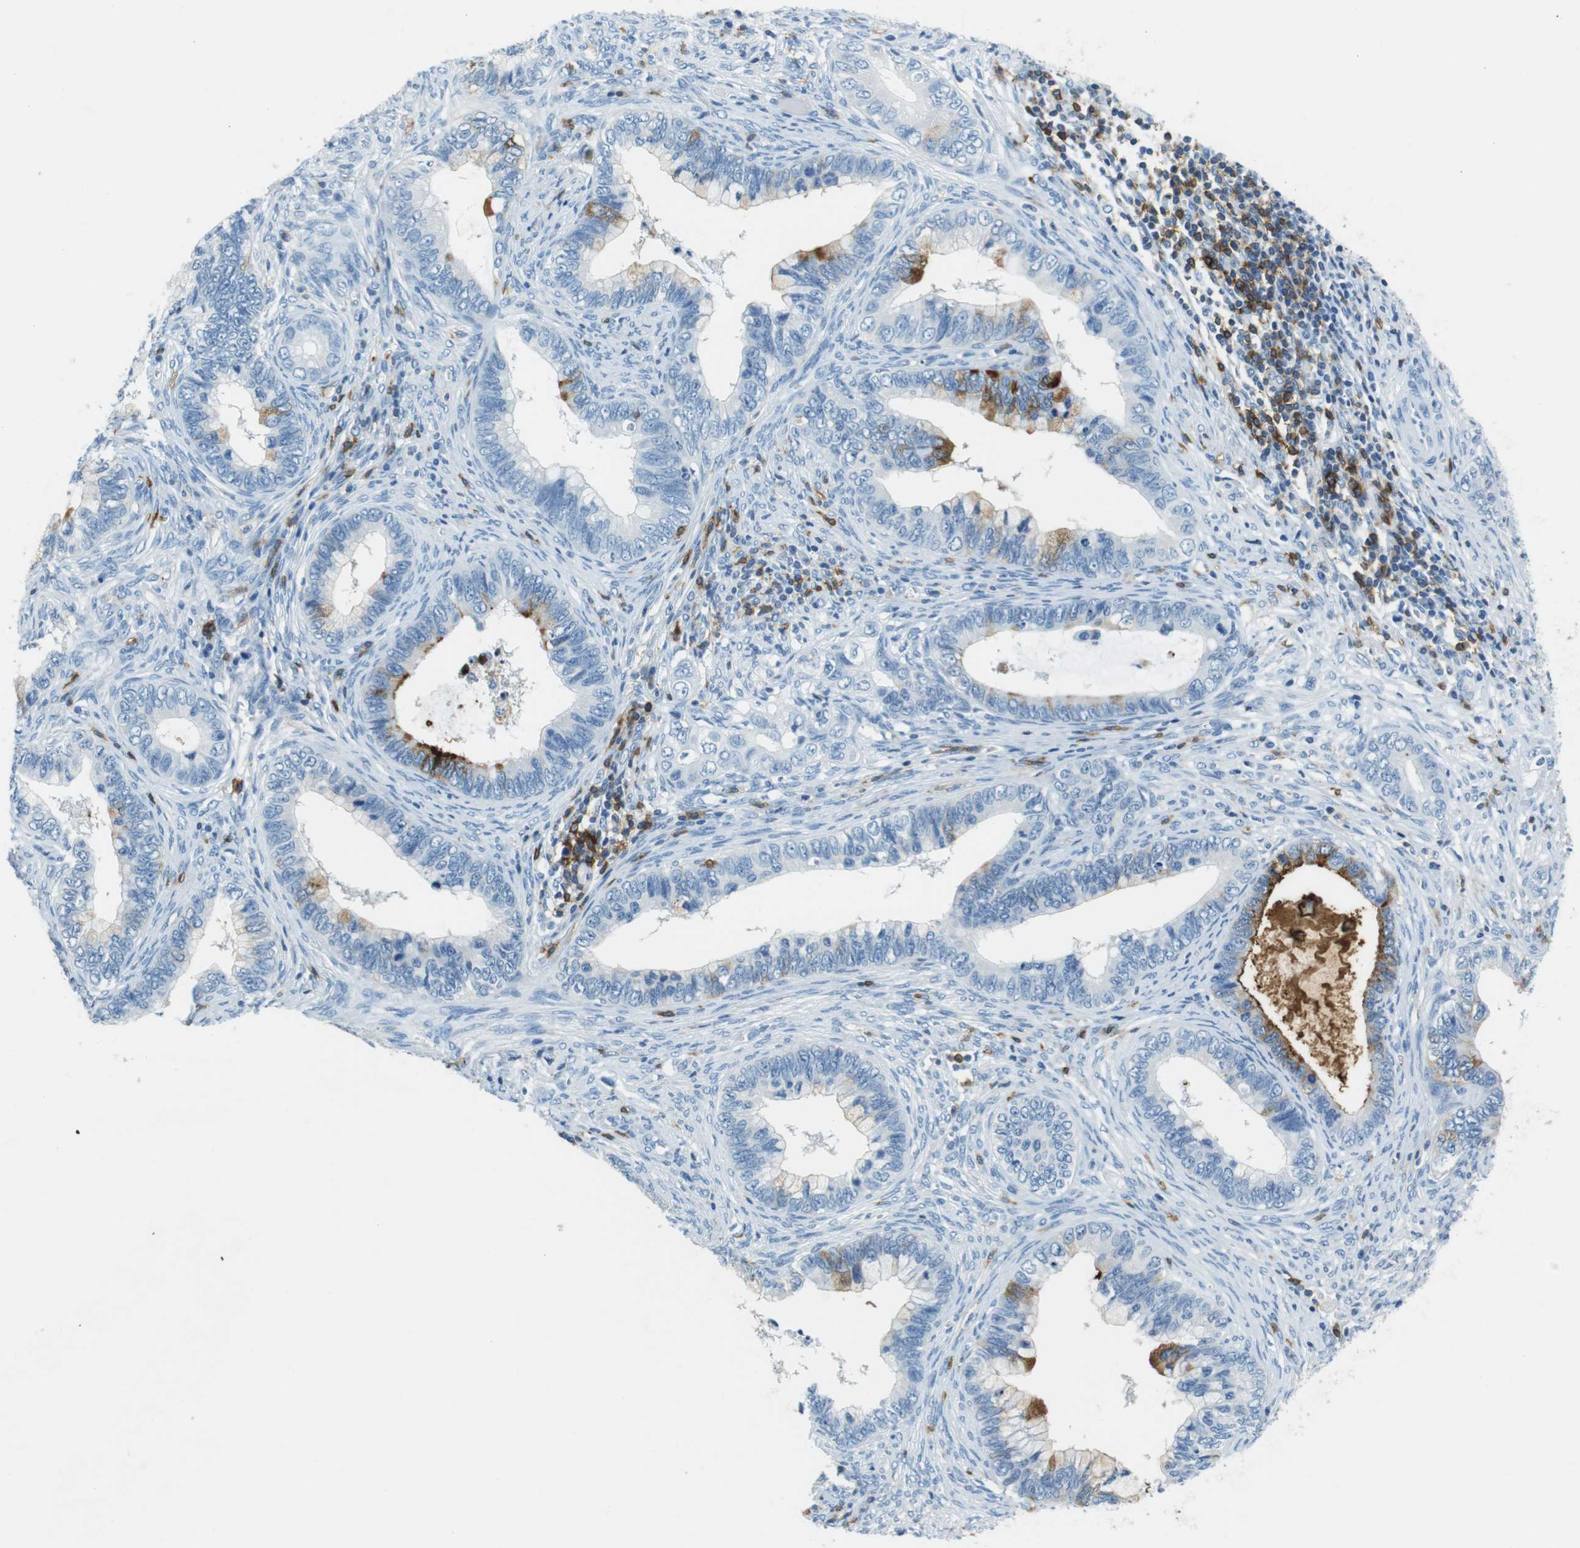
{"staining": {"intensity": "moderate", "quantity": "<25%", "location": "cytoplasmic/membranous"}, "tissue": "cervical cancer", "cell_type": "Tumor cells", "image_type": "cancer", "snomed": [{"axis": "morphology", "description": "Adenocarcinoma, NOS"}, {"axis": "topography", "description": "Cervix"}], "caption": "Cervical cancer was stained to show a protein in brown. There is low levels of moderate cytoplasmic/membranous staining in approximately <25% of tumor cells.", "gene": "LAT", "patient": {"sex": "female", "age": 44}}